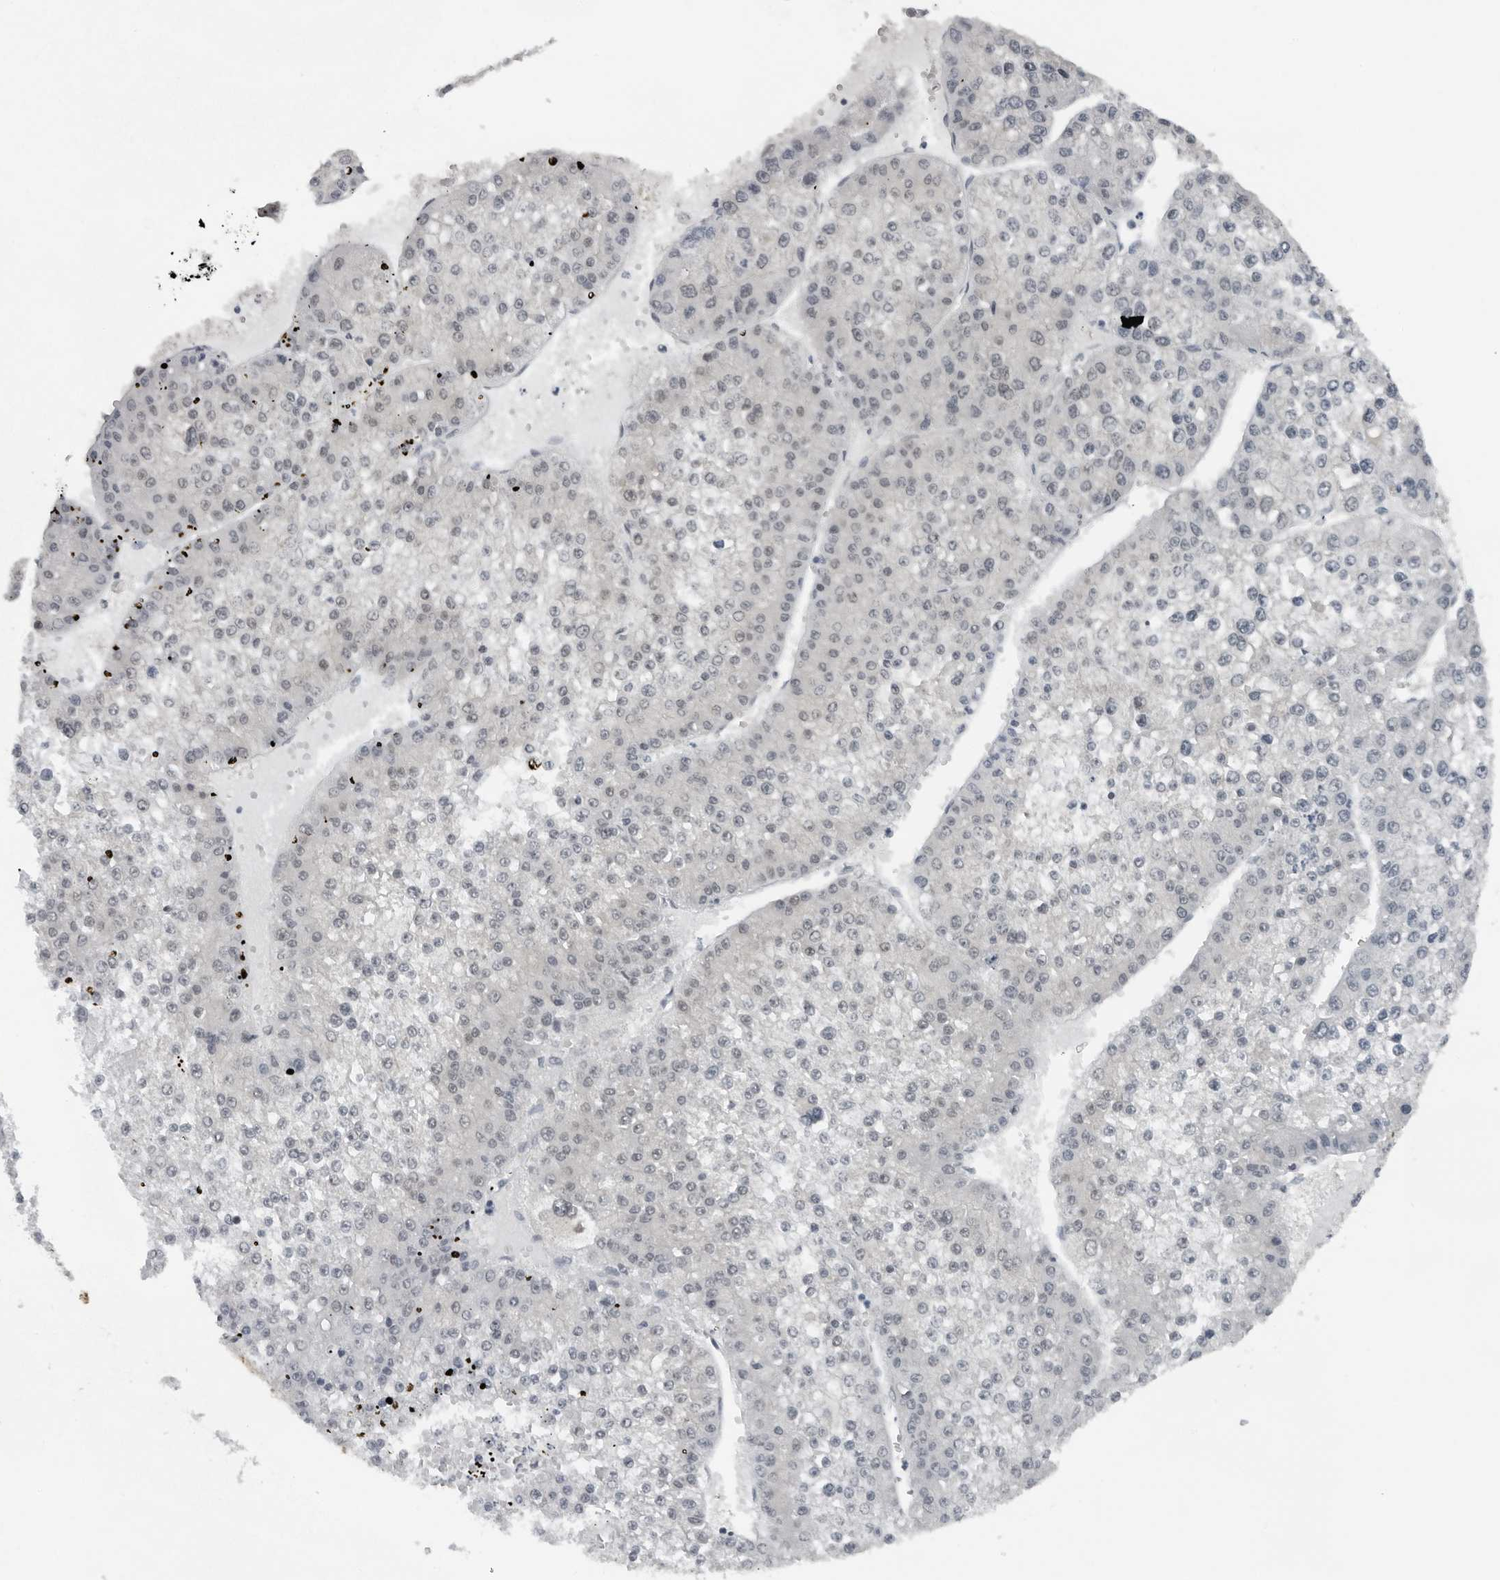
{"staining": {"intensity": "negative", "quantity": "none", "location": "none"}, "tissue": "liver cancer", "cell_type": "Tumor cells", "image_type": "cancer", "snomed": [{"axis": "morphology", "description": "Carcinoma, Hepatocellular, NOS"}, {"axis": "topography", "description": "Liver"}], "caption": "The histopathology image displays no significant positivity in tumor cells of liver cancer (hepatocellular carcinoma).", "gene": "PPP1R42", "patient": {"sex": "female", "age": 73}}